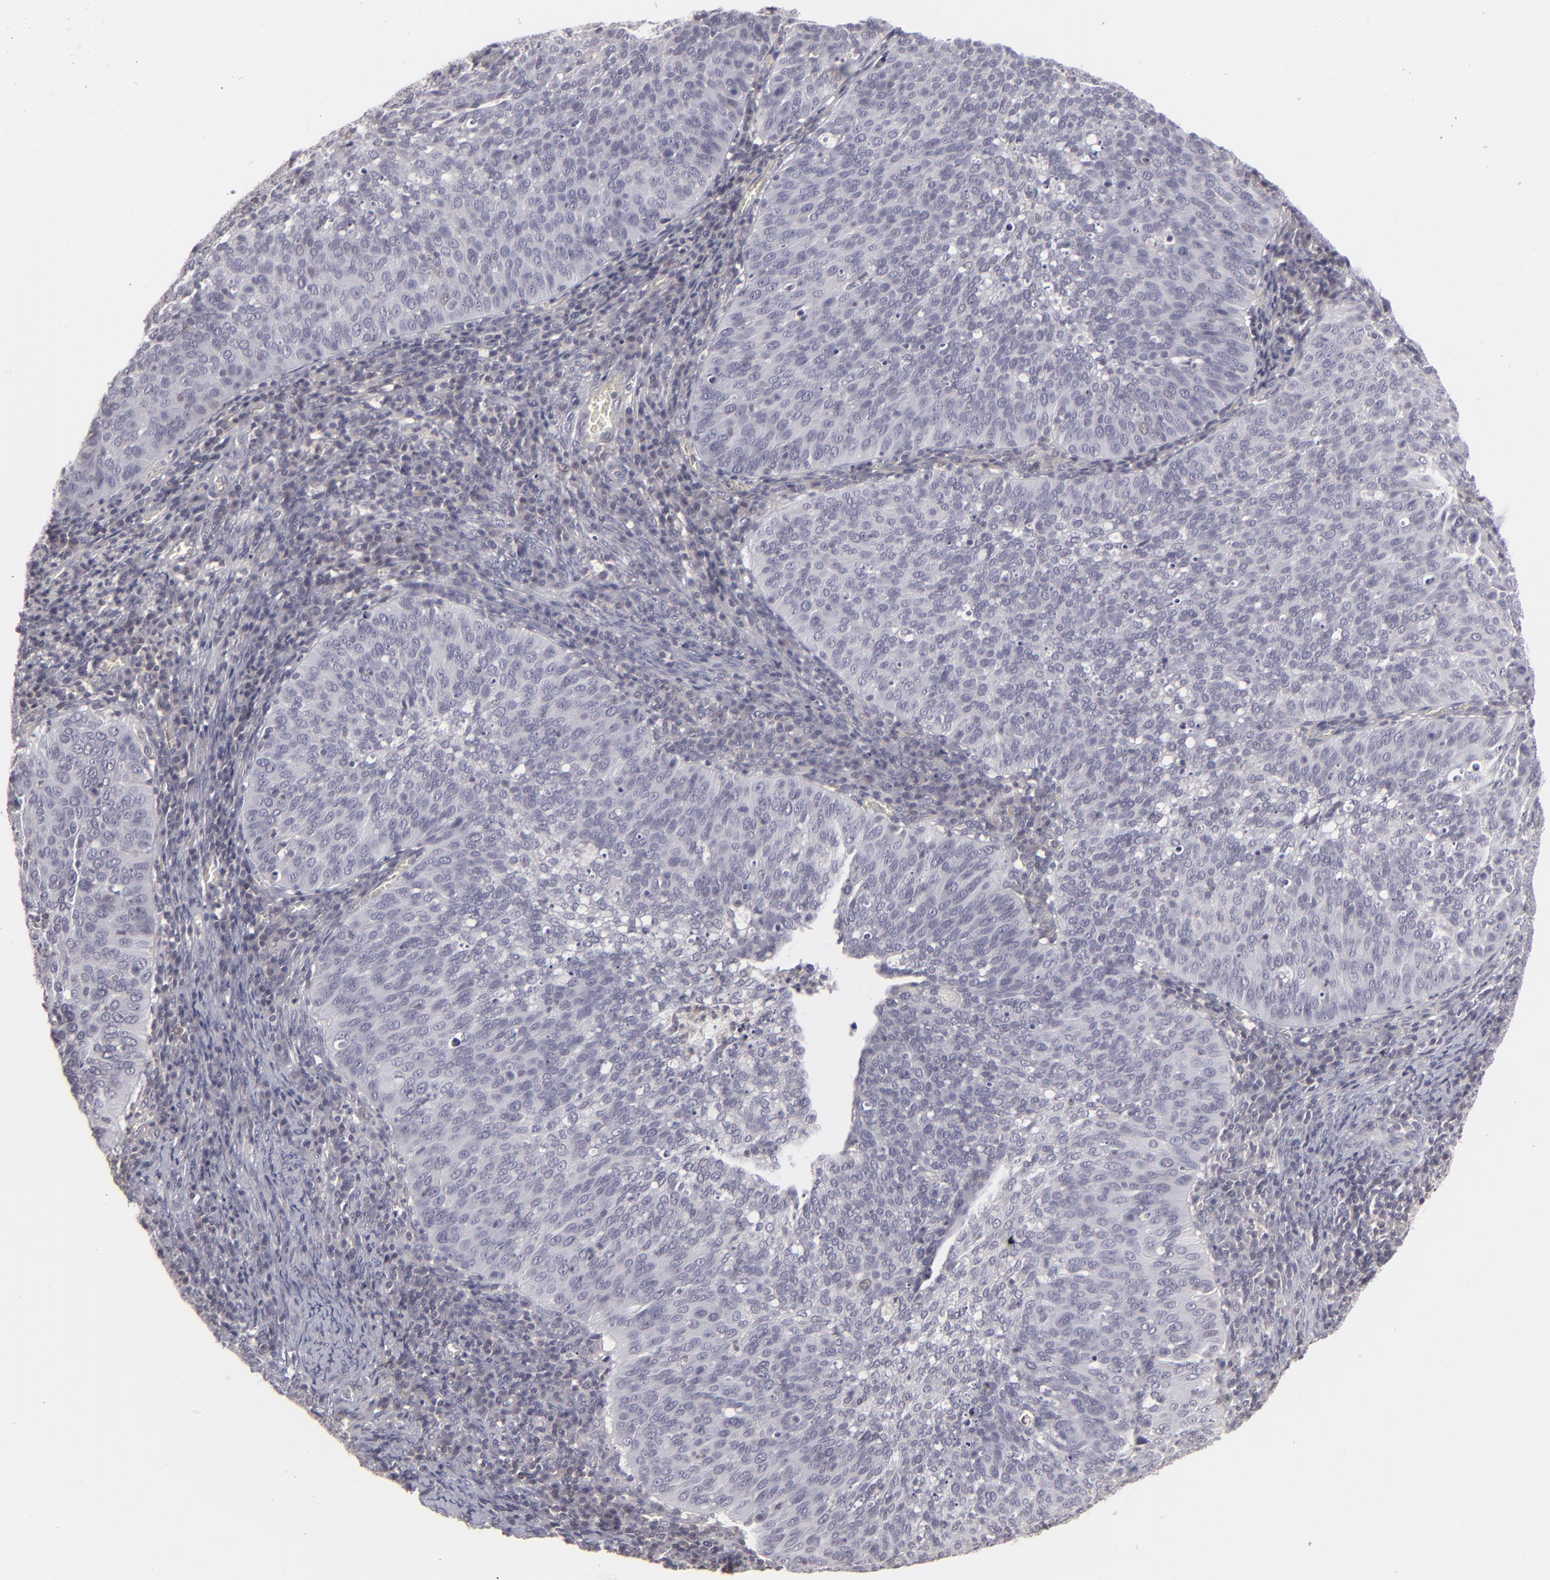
{"staining": {"intensity": "negative", "quantity": "none", "location": "none"}, "tissue": "cervical cancer", "cell_type": "Tumor cells", "image_type": "cancer", "snomed": [{"axis": "morphology", "description": "Squamous cell carcinoma, NOS"}, {"axis": "topography", "description": "Cervix"}], "caption": "Tumor cells show no significant staining in squamous cell carcinoma (cervical). The staining is performed using DAB (3,3'-diaminobenzidine) brown chromogen with nuclei counter-stained in using hematoxylin.", "gene": "CLDN2", "patient": {"sex": "female", "age": 39}}